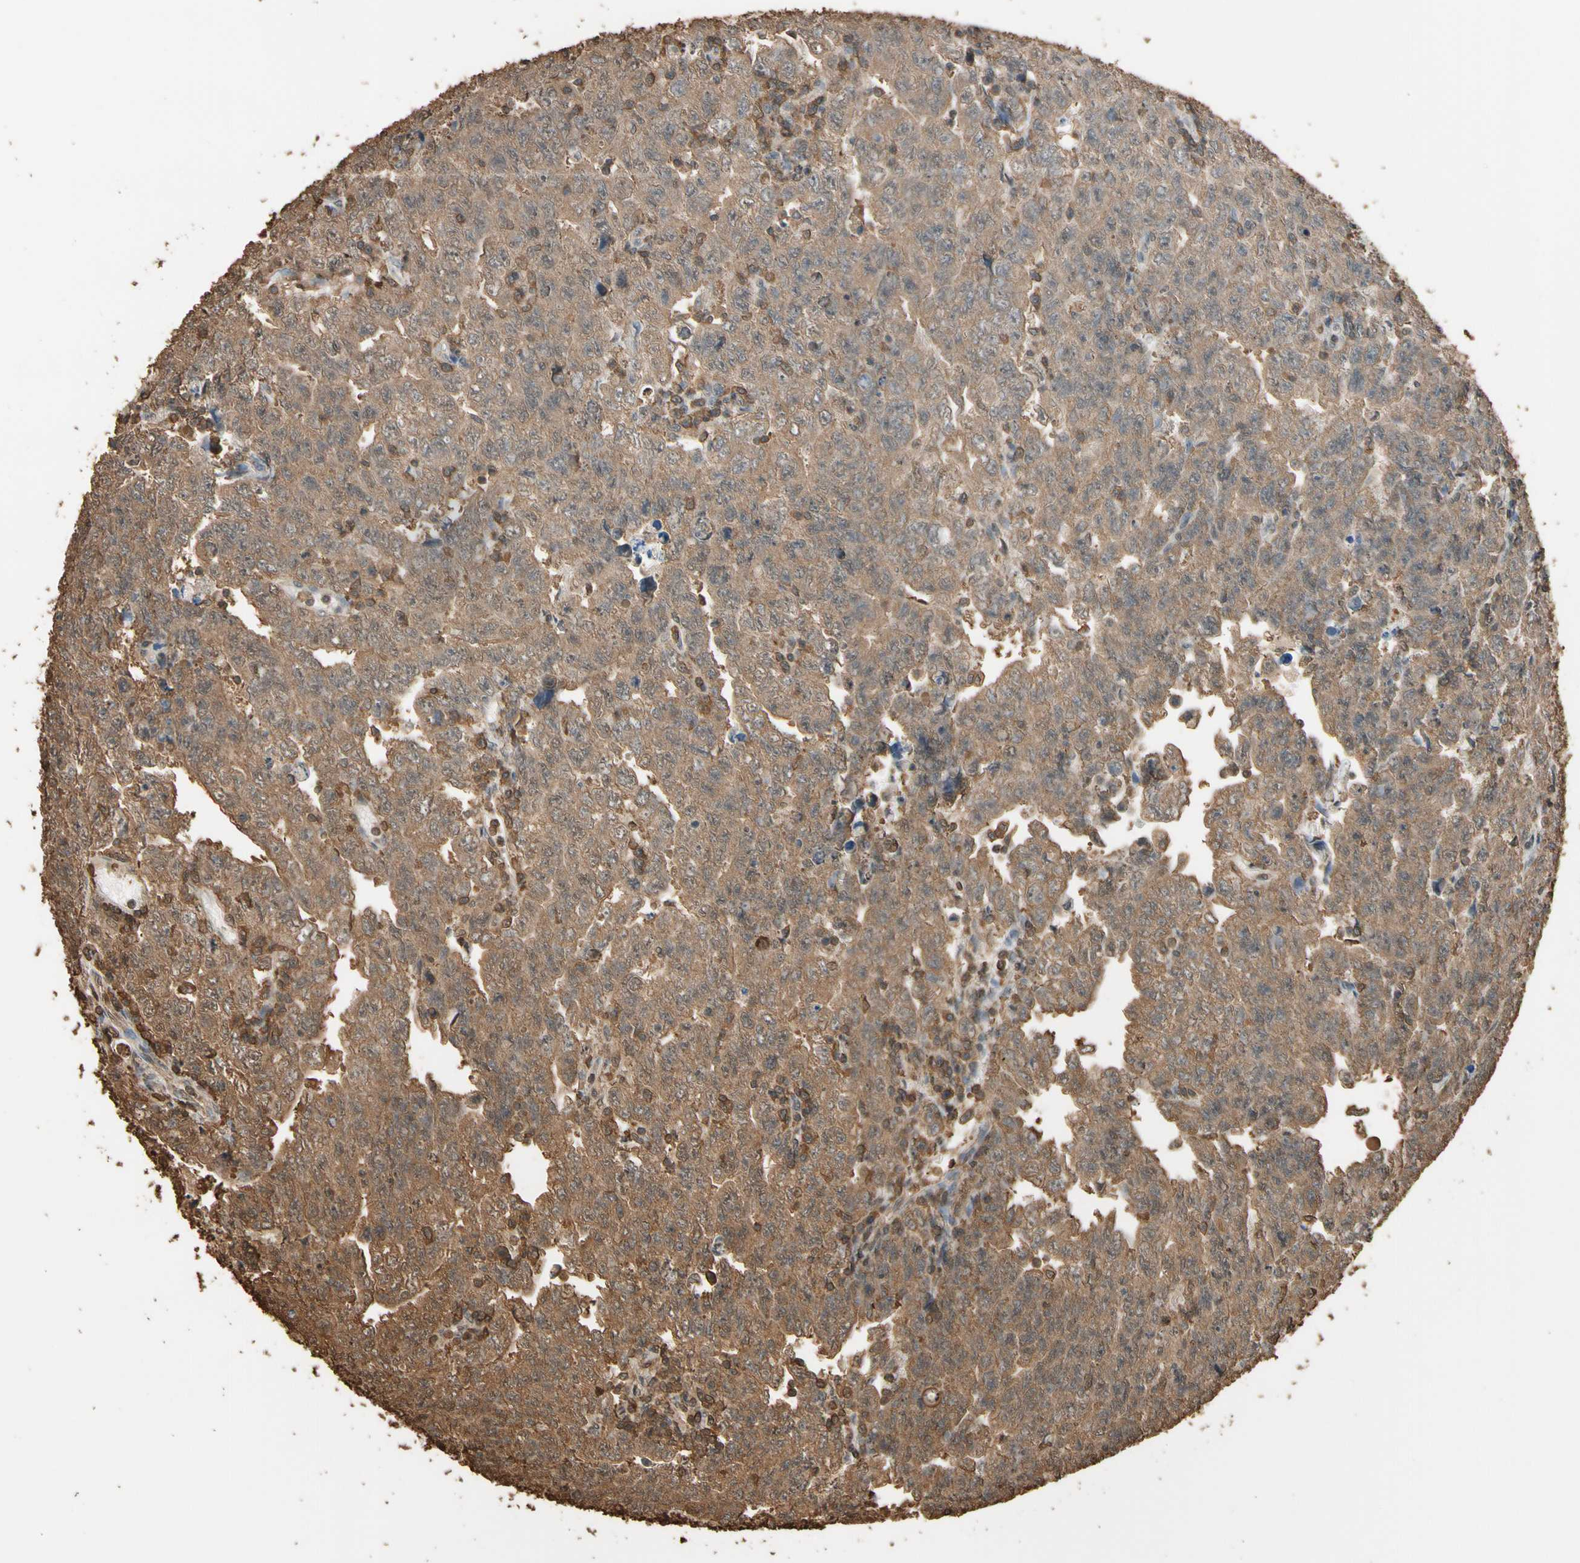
{"staining": {"intensity": "moderate", "quantity": ">75%", "location": "cytoplasmic/membranous"}, "tissue": "testis cancer", "cell_type": "Tumor cells", "image_type": "cancer", "snomed": [{"axis": "morphology", "description": "Carcinoma, Embryonal, NOS"}, {"axis": "topography", "description": "Testis"}], "caption": "DAB (3,3'-diaminobenzidine) immunohistochemical staining of embryonal carcinoma (testis) displays moderate cytoplasmic/membranous protein positivity in about >75% of tumor cells. (DAB (3,3'-diaminobenzidine) IHC, brown staining for protein, blue staining for nuclei).", "gene": "TNFSF13B", "patient": {"sex": "male", "age": 28}}